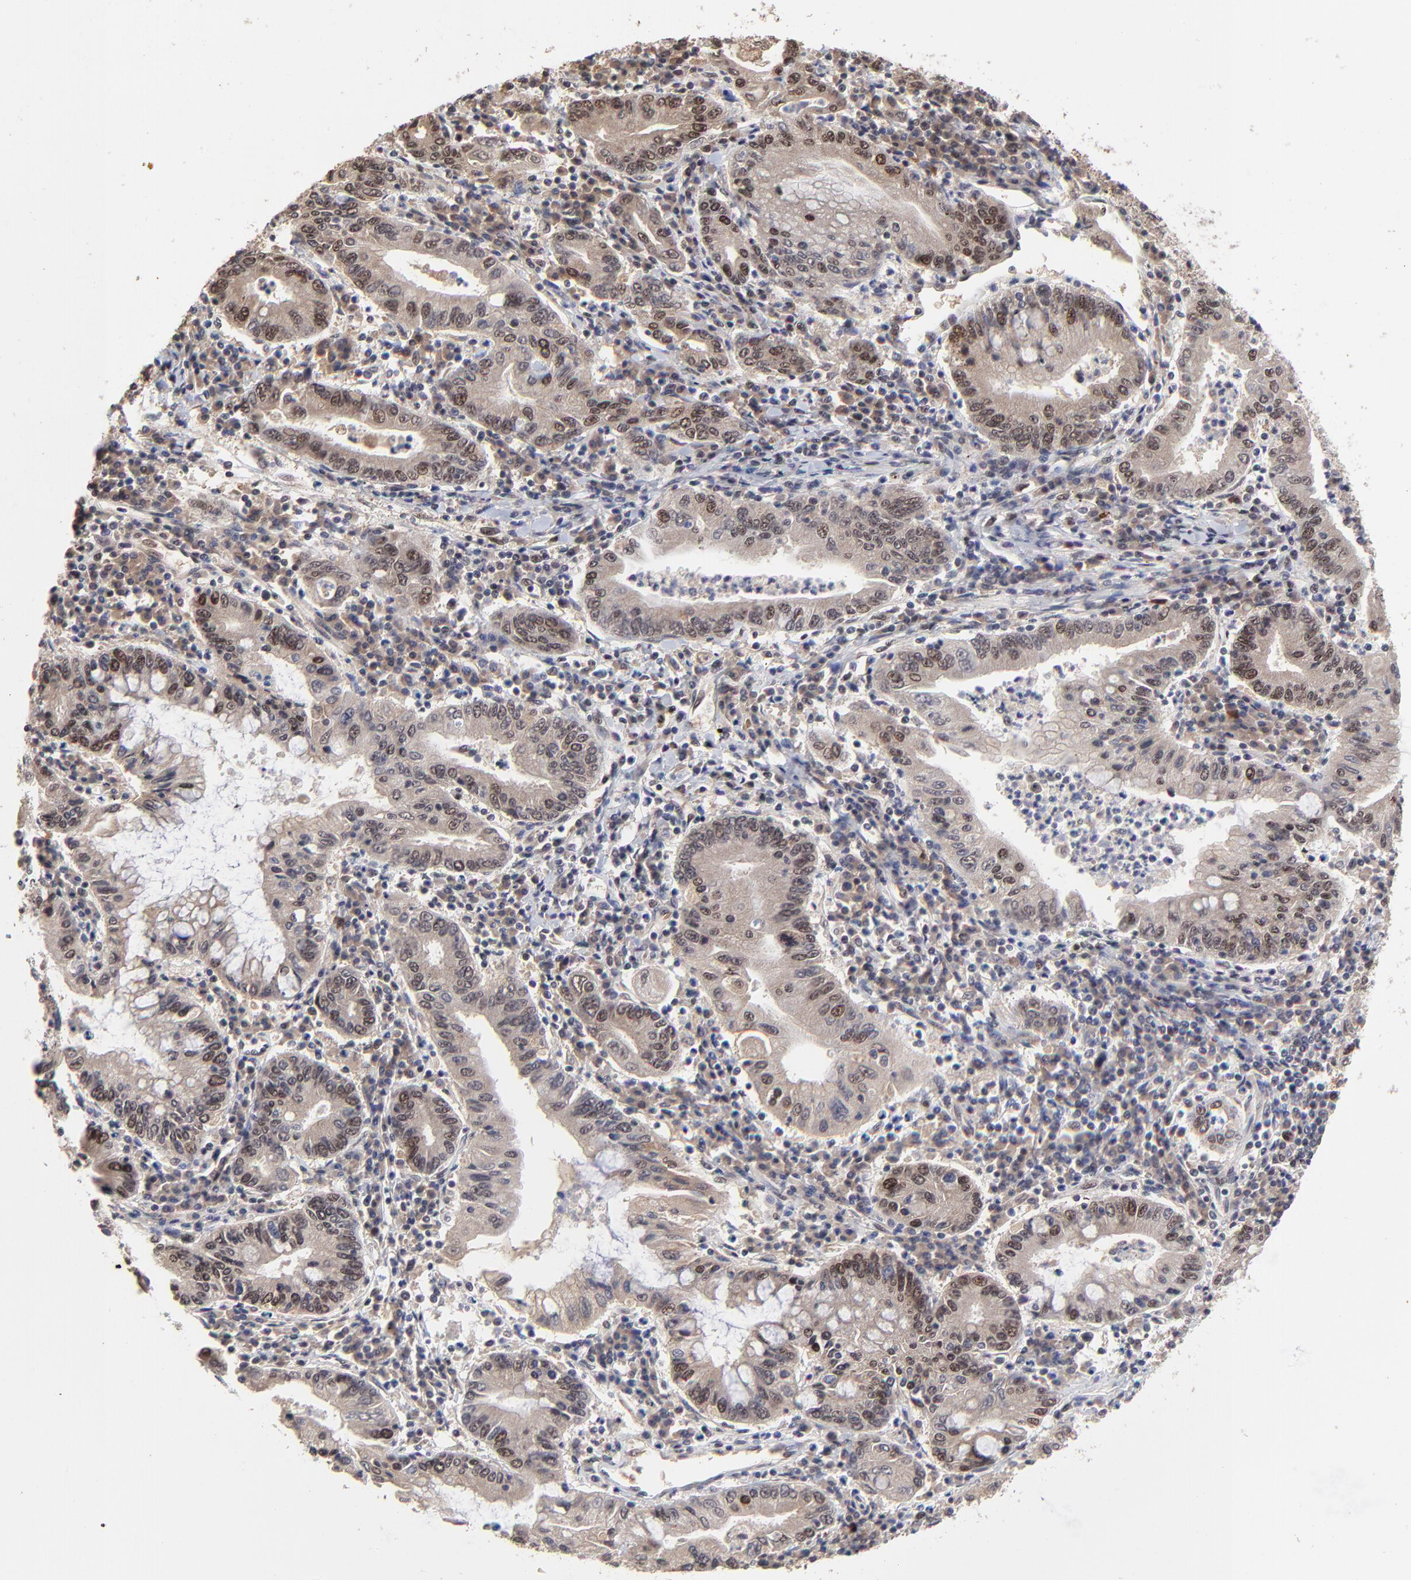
{"staining": {"intensity": "moderate", "quantity": ">75%", "location": "cytoplasmic/membranous,nuclear"}, "tissue": "stomach cancer", "cell_type": "Tumor cells", "image_type": "cancer", "snomed": [{"axis": "morphology", "description": "Normal tissue, NOS"}, {"axis": "morphology", "description": "Adenocarcinoma, NOS"}, {"axis": "topography", "description": "Esophagus"}, {"axis": "topography", "description": "Stomach, upper"}, {"axis": "topography", "description": "Peripheral nerve tissue"}], "caption": "The histopathology image shows a brown stain indicating the presence of a protein in the cytoplasmic/membranous and nuclear of tumor cells in stomach cancer.", "gene": "FRMD8", "patient": {"sex": "male", "age": 62}}